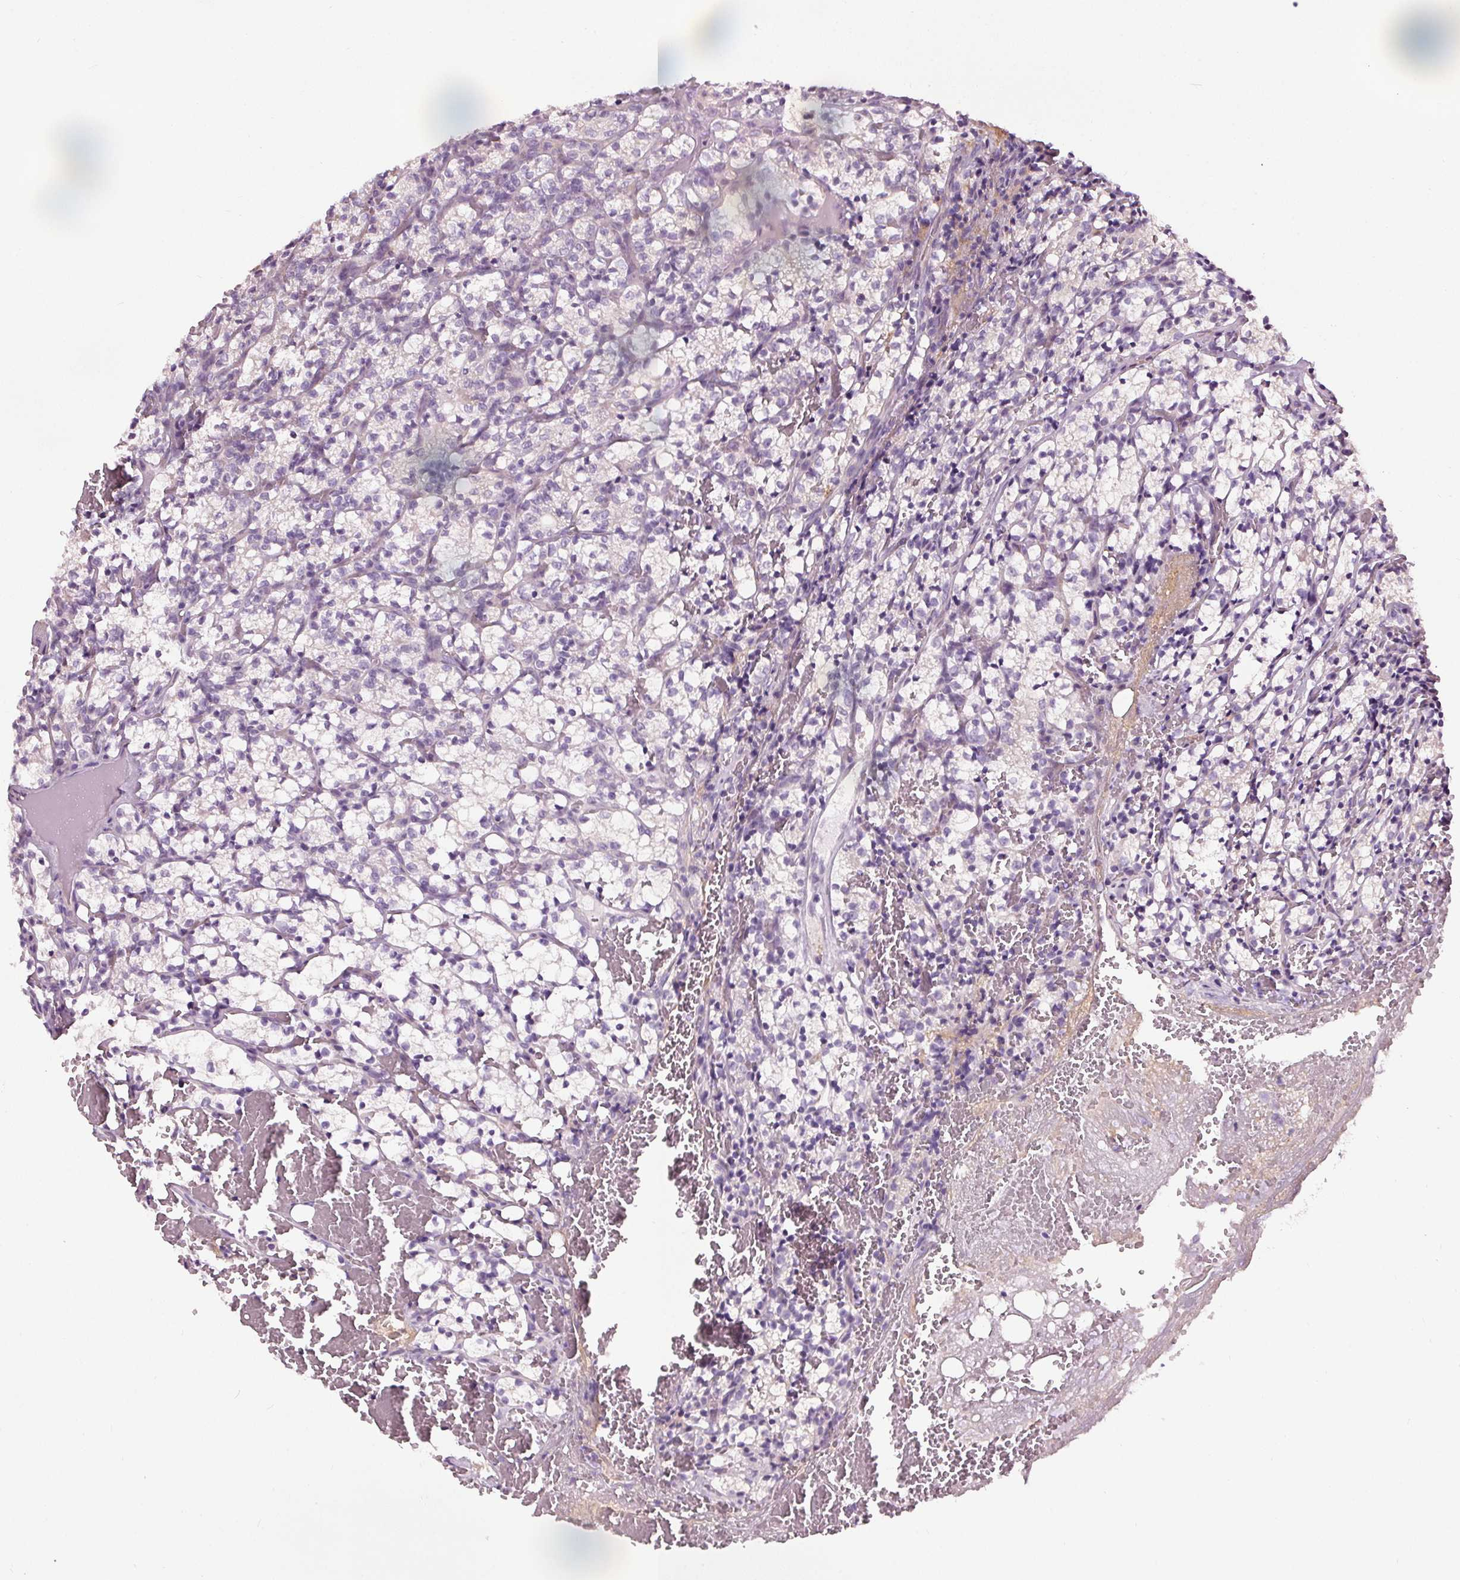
{"staining": {"intensity": "negative", "quantity": "none", "location": "none"}, "tissue": "renal cancer", "cell_type": "Tumor cells", "image_type": "cancer", "snomed": [{"axis": "morphology", "description": "Adenocarcinoma, NOS"}, {"axis": "topography", "description": "Kidney"}], "caption": "This is an immunohistochemistry histopathology image of renal cancer (adenocarcinoma). There is no staining in tumor cells.", "gene": "RASA1", "patient": {"sex": "female", "age": 69}}